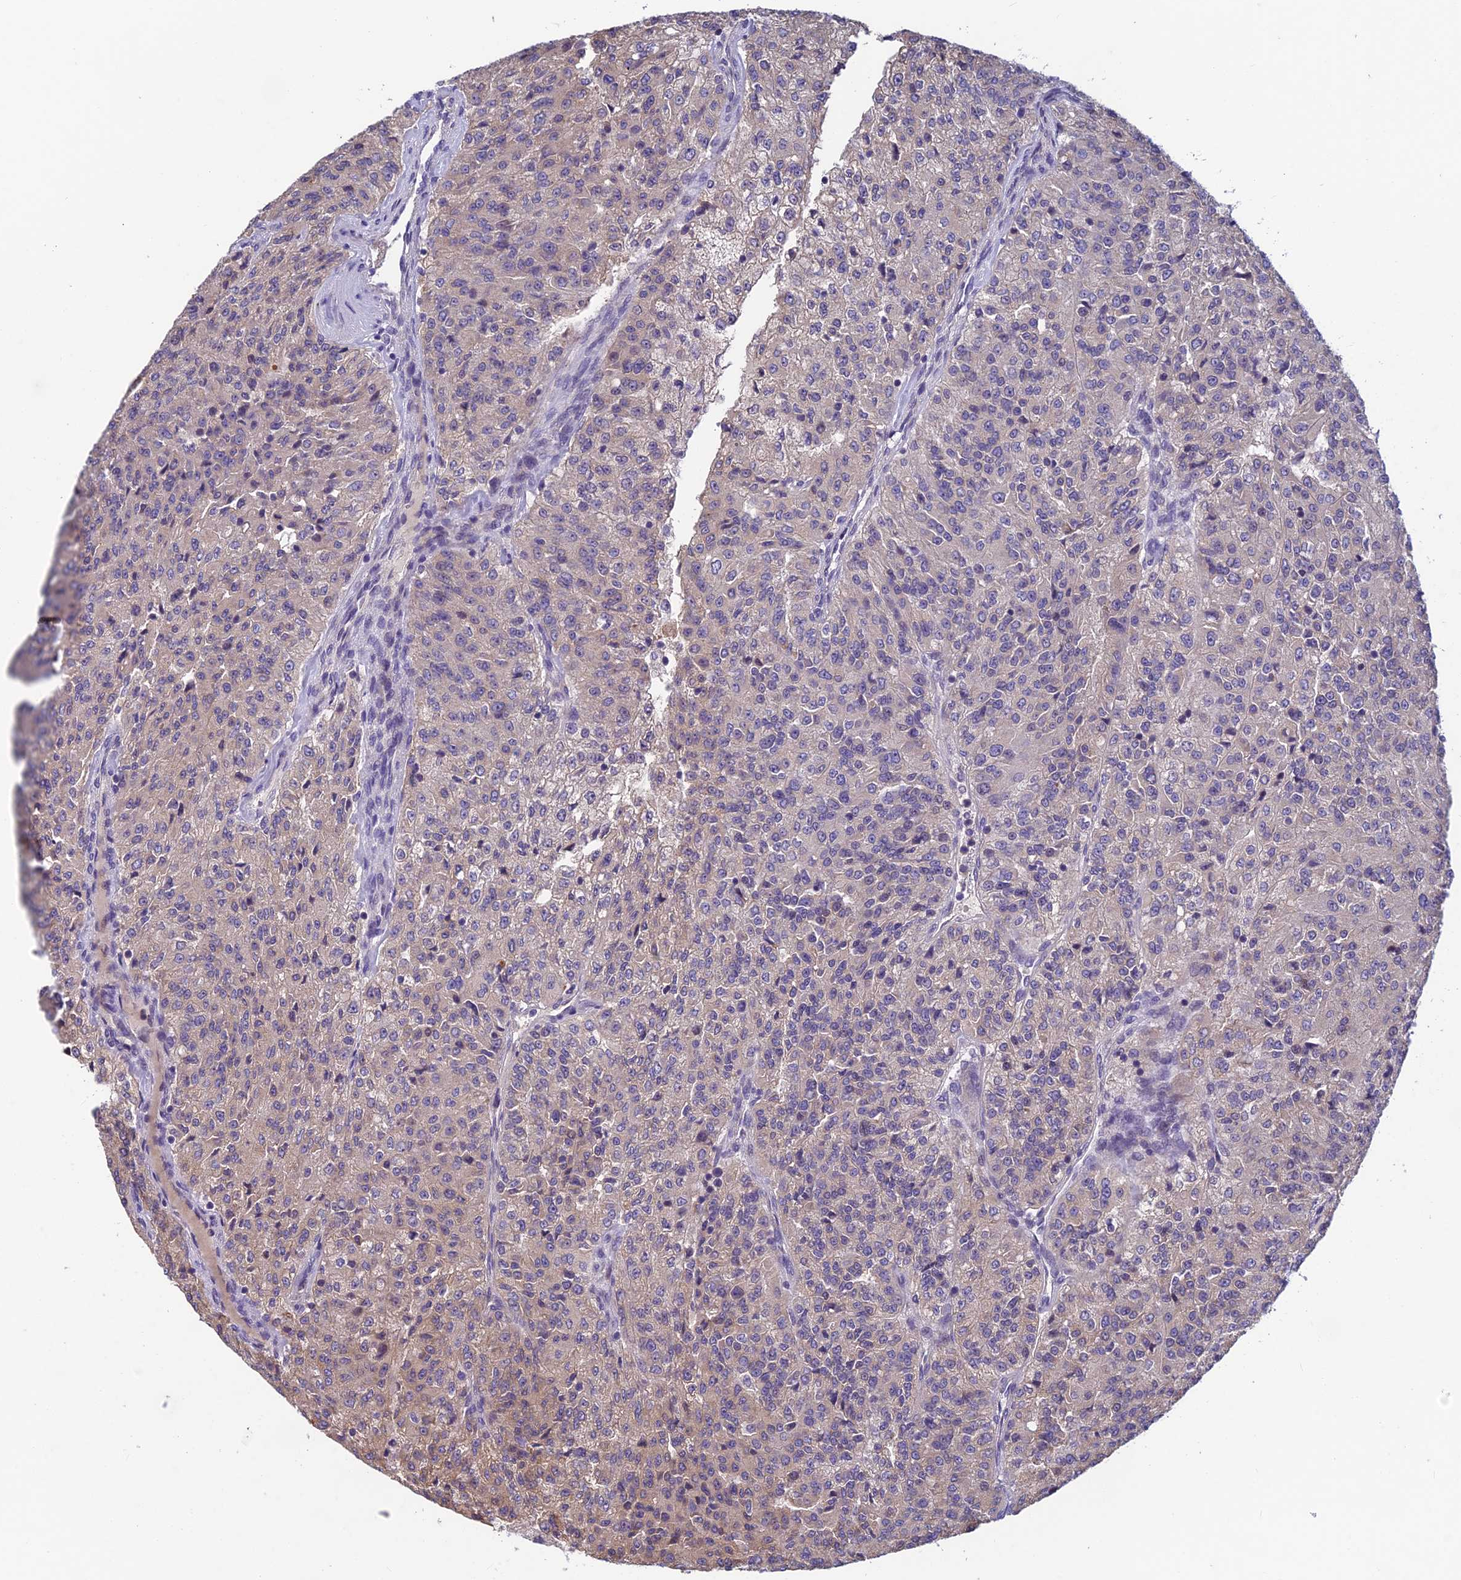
{"staining": {"intensity": "negative", "quantity": "none", "location": "none"}, "tissue": "renal cancer", "cell_type": "Tumor cells", "image_type": "cancer", "snomed": [{"axis": "morphology", "description": "Adenocarcinoma, NOS"}, {"axis": "topography", "description": "Kidney"}], "caption": "Immunohistochemical staining of renal cancer exhibits no significant positivity in tumor cells.", "gene": "HECA", "patient": {"sex": "female", "age": 63}}